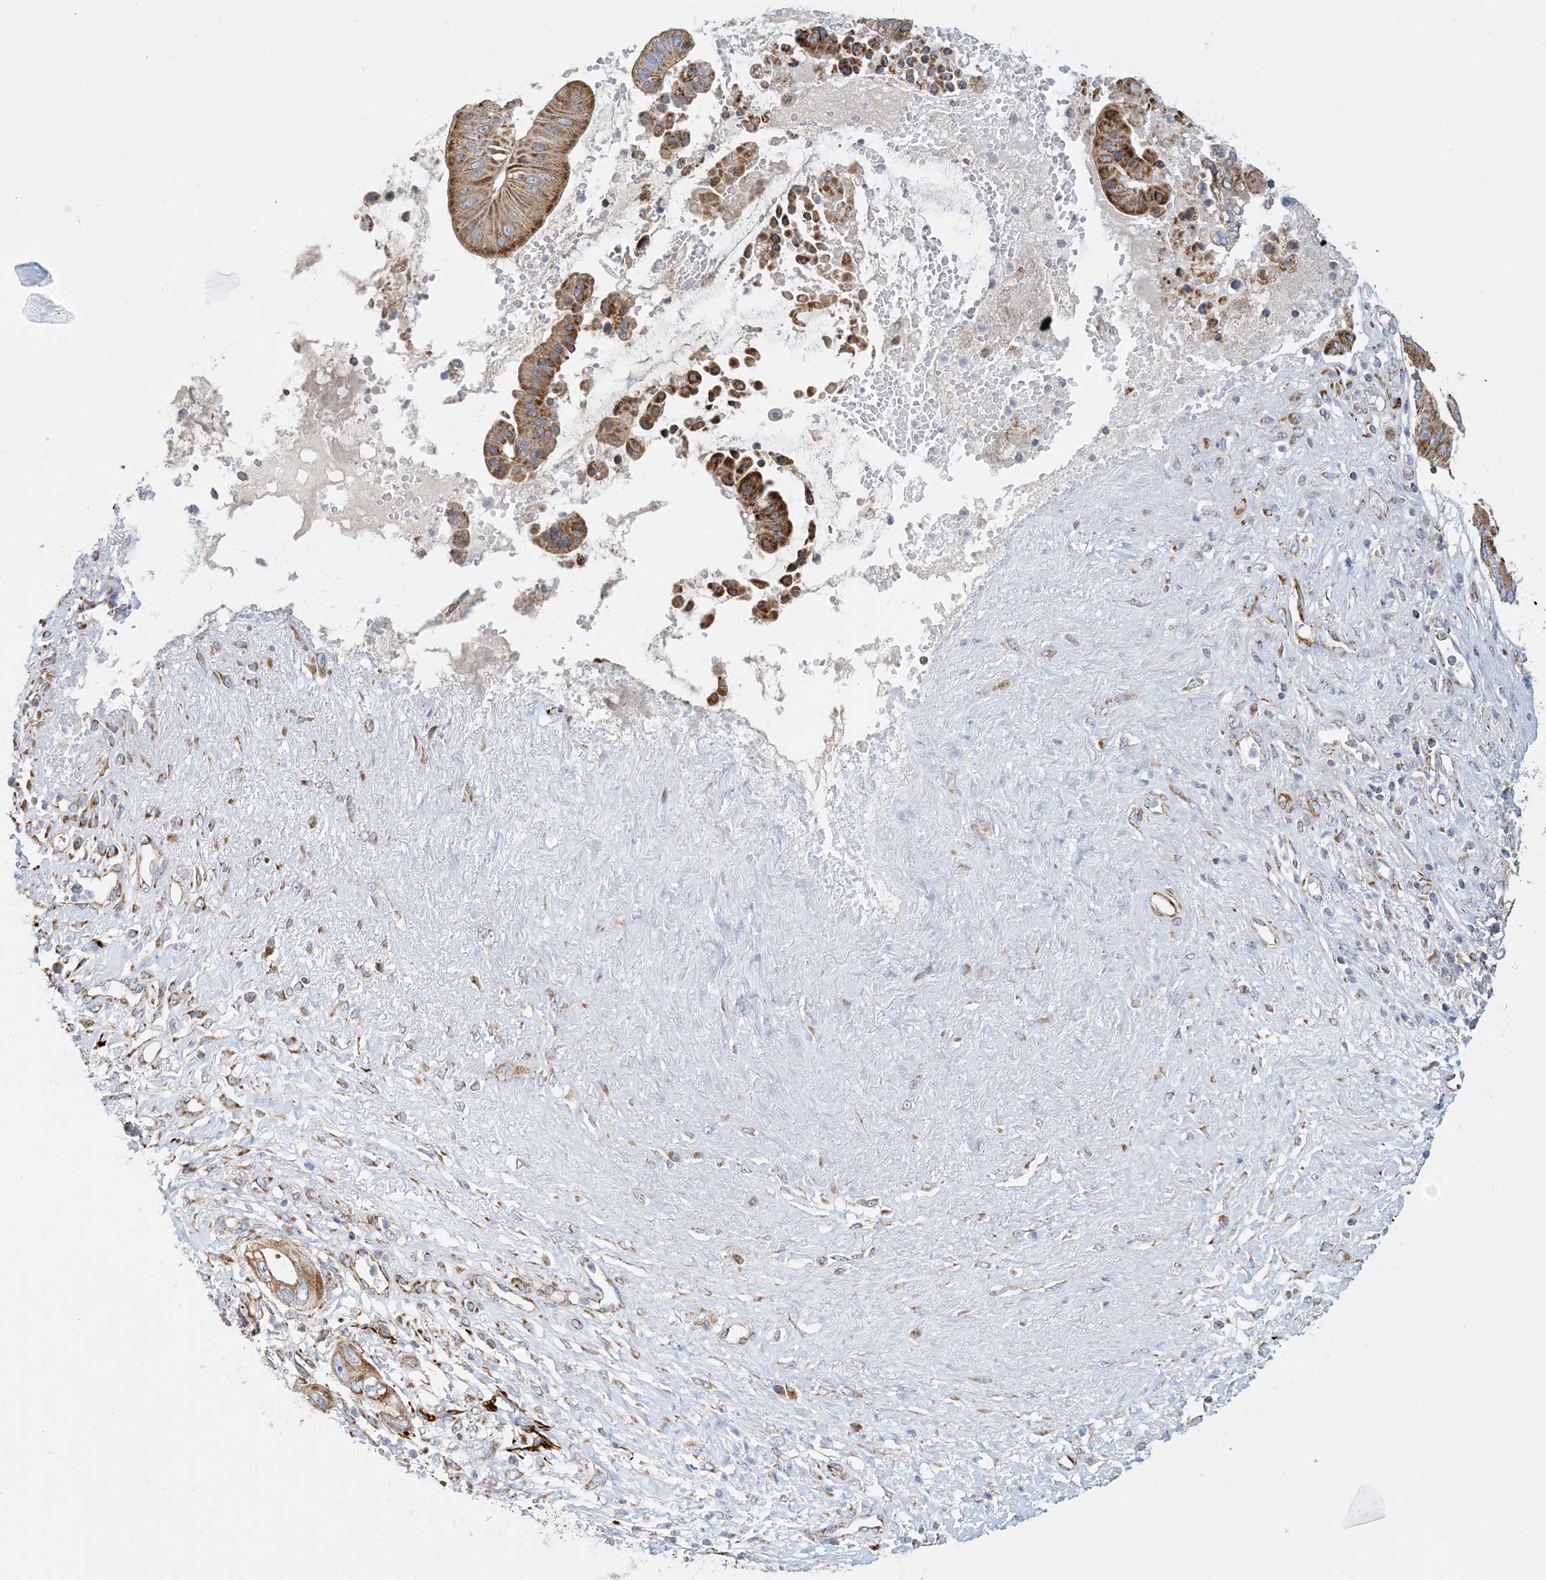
{"staining": {"intensity": "moderate", "quantity": ">75%", "location": "cytoplasmic/membranous"}, "tissue": "pancreatic cancer", "cell_type": "Tumor cells", "image_type": "cancer", "snomed": [{"axis": "morphology", "description": "Inflammation, NOS"}, {"axis": "morphology", "description": "Adenocarcinoma, NOS"}, {"axis": "topography", "description": "Pancreas"}], "caption": "Approximately >75% of tumor cells in pancreatic adenocarcinoma display moderate cytoplasmic/membranous protein staining as visualized by brown immunohistochemical staining.", "gene": "COA3", "patient": {"sex": "female", "age": 56}}